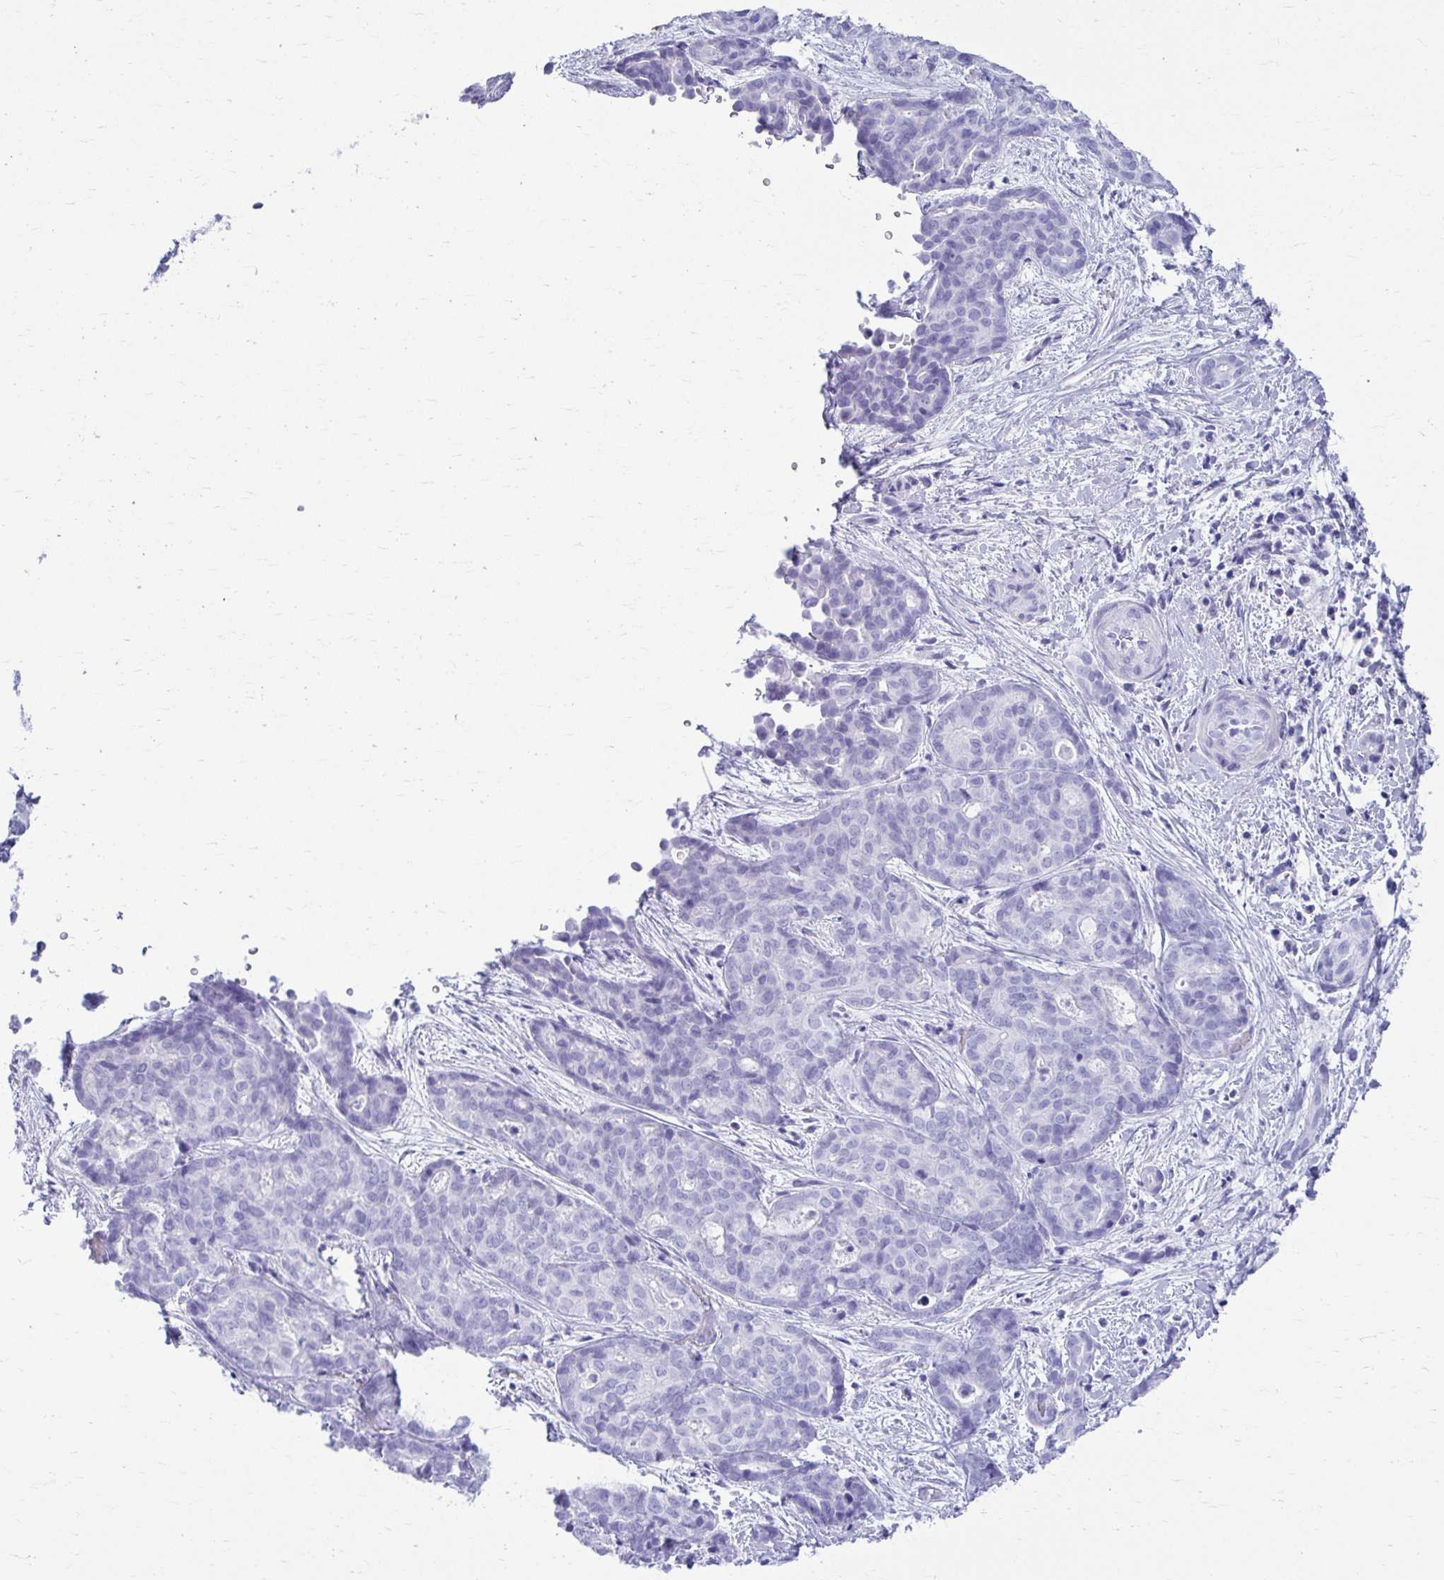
{"staining": {"intensity": "negative", "quantity": "none", "location": "none"}, "tissue": "liver cancer", "cell_type": "Tumor cells", "image_type": "cancer", "snomed": [{"axis": "morphology", "description": "Cholangiocarcinoma"}, {"axis": "topography", "description": "Liver"}], "caption": "High magnification brightfield microscopy of liver cancer stained with DAB (3,3'-diaminobenzidine) (brown) and counterstained with hematoxylin (blue): tumor cells show no significant staining.", "gene": "ATP4B", "patient": {"sex": "female", "age": 64}}